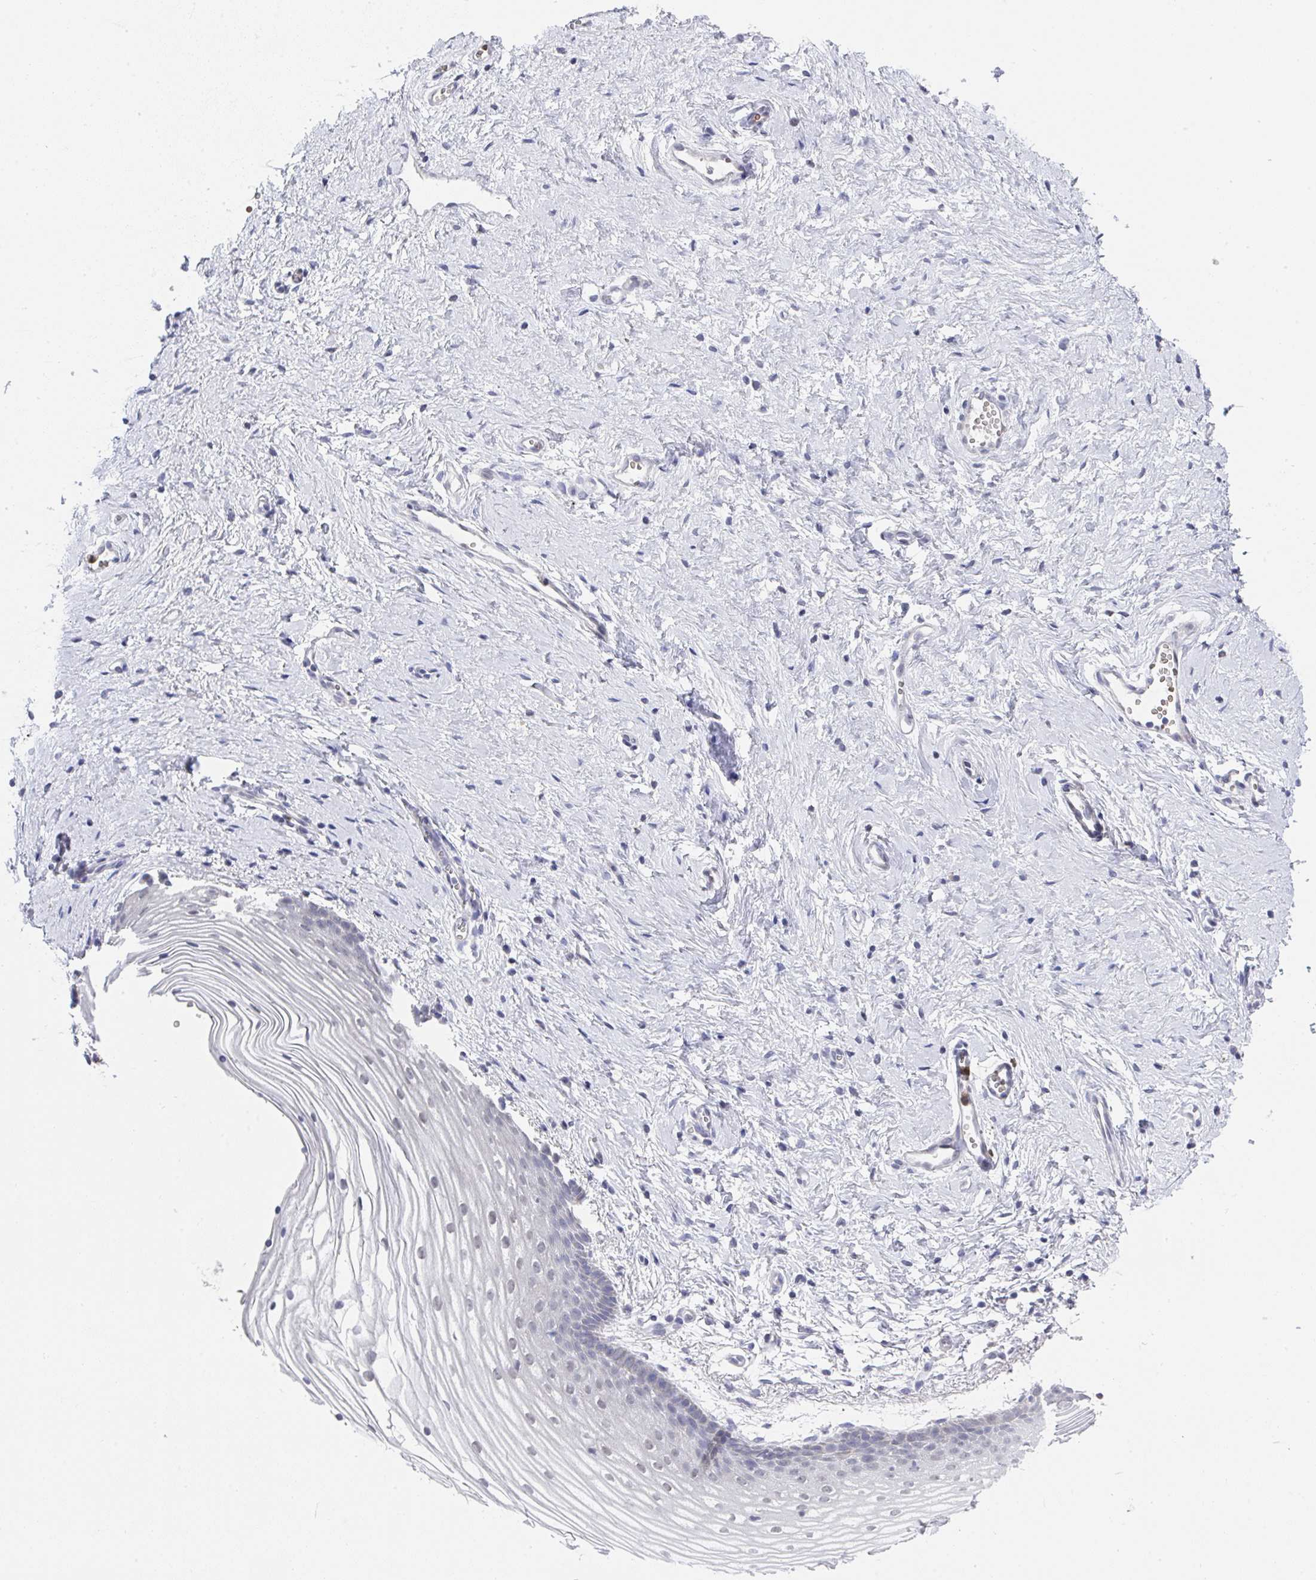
{"staining": {"intensity": "negative", "quantity": "none", "location": "none"}, "tissue": "vagina", "cell_type": "Squamous epithelial cells", "image_type": "normal", "snomed": [{"axis": "morphology", "description": "Normal tissue, NOS"}, {"axis": "topography", "description": "Vagina"}], "caption": "DAB immunohistochemical staining of unremarkable vagina displays no significant staining in squamous epithelial cells. (DAB (3,3'-diaminobenzidine) immunohistochemistry visualized using brightfield microscopy, high magnification).", "gene": "NCF1", "patient": {"sex": "female", "age": 56}}